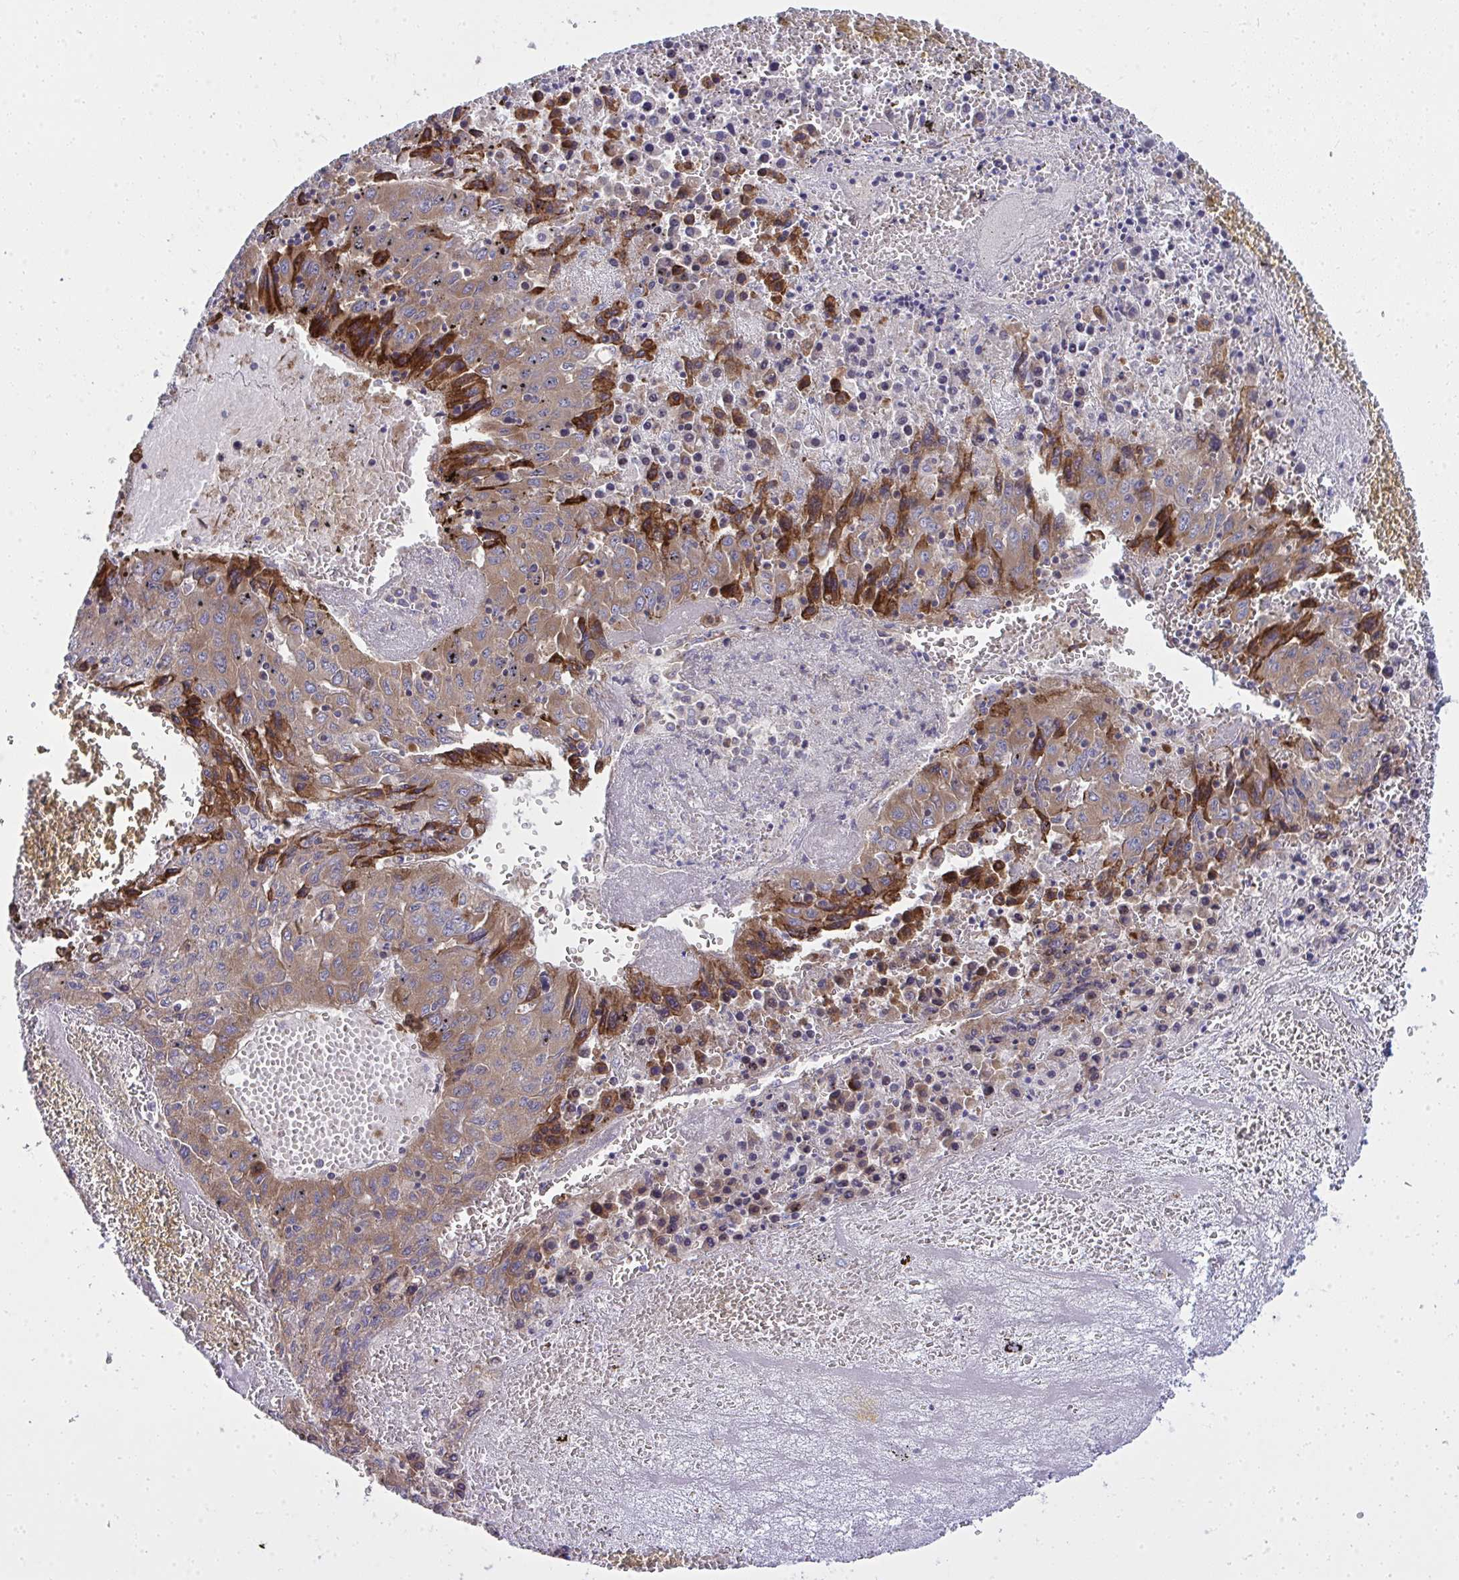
{"staining": {"intensity": "moderate", "quantity": ">75%", "location": "cytoplasmic/membranous"}, "tissue": "liver cancer", "cell_type": "Tumor cells", "image_type": "cancer", "snomed": [{"axis": "morphology", "description": "Carcinoma, Hepatocellular, NOS"}, {"axis": "topography", "description": "Liver"}], "caption": "Brown immunohistochemical staining in human liver hepatocellular carcinoma exhibits moderate cytoplasmic/membranous expression in about >75% of tumor cells.", "gene": "GFPT2", "patient": {"sex": "female", "age": 53}}